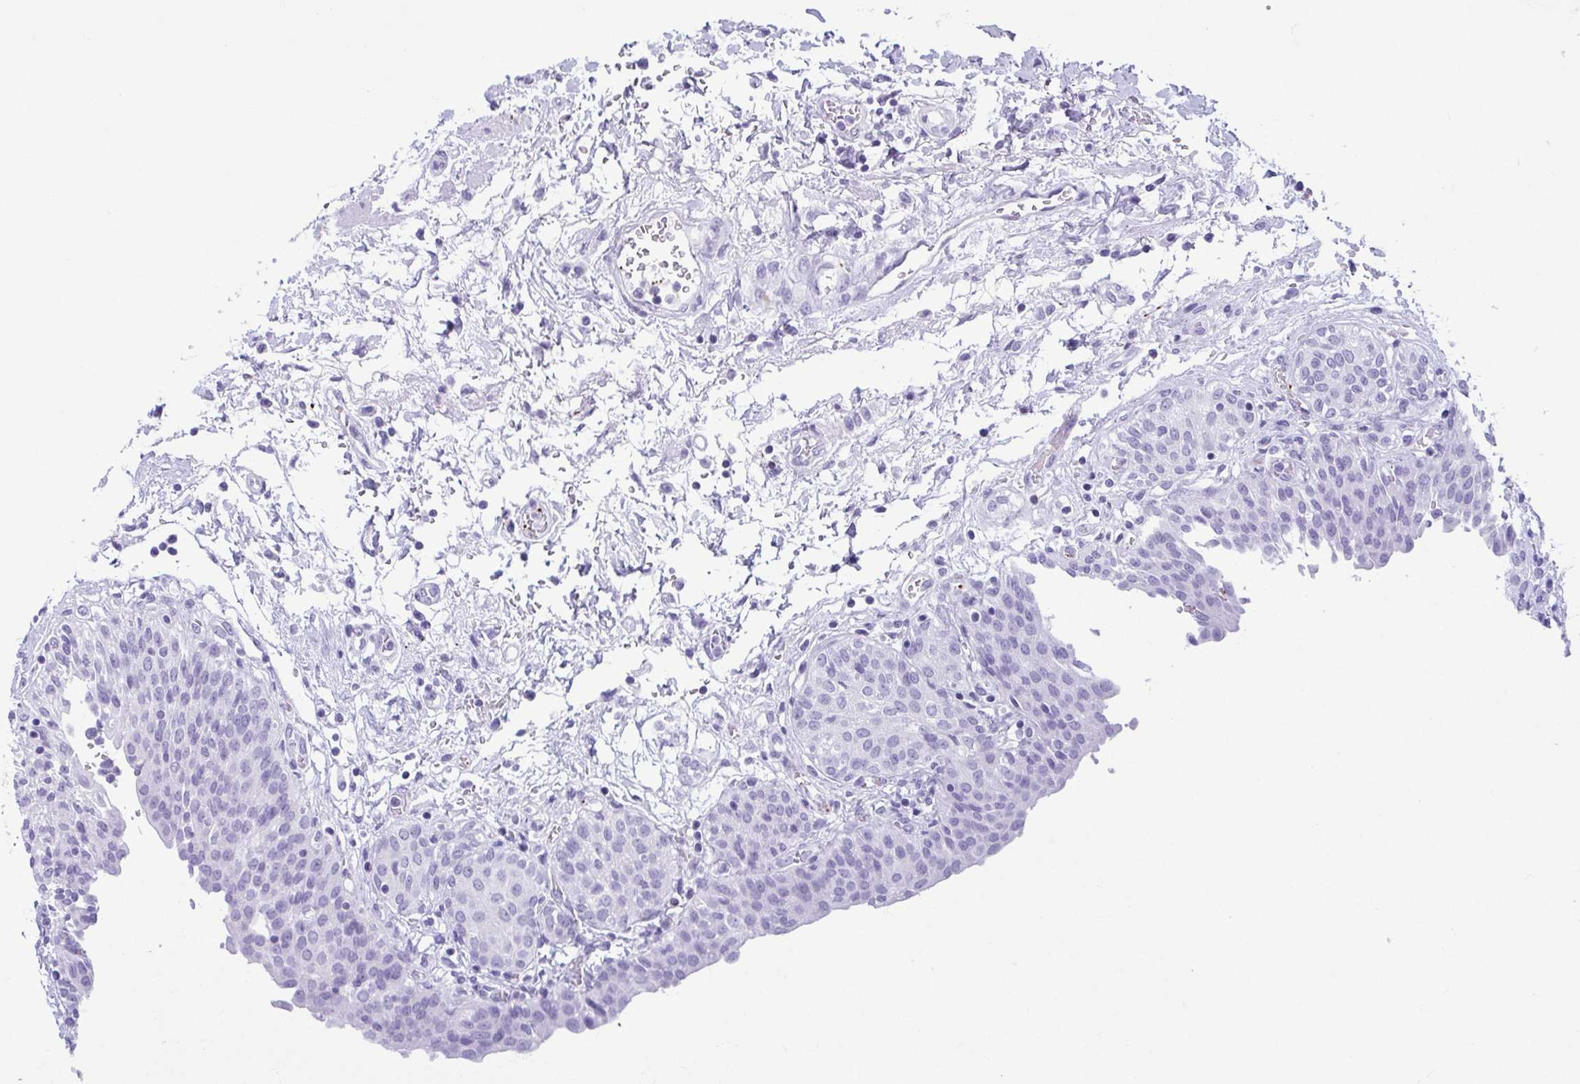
{"staining": {"intensity": "negative", "quantity": "none", "location": "none"}, "tissue": "urinary bladder", "cell_type": "Urothelial cells", "image_type": "normal", "snomed": [{"axis": "morphology", "description": "Normal tissue, NOS"}, {"axis": "topography", "description": "Urinary bladder"}], "caption": "Unremarkable urinary bladder was stained to show a protein in brown. There is no significant expression in urothelial cells.", "gene": "TCEAL3", "patient": {"sex": "male", "age": 68}}